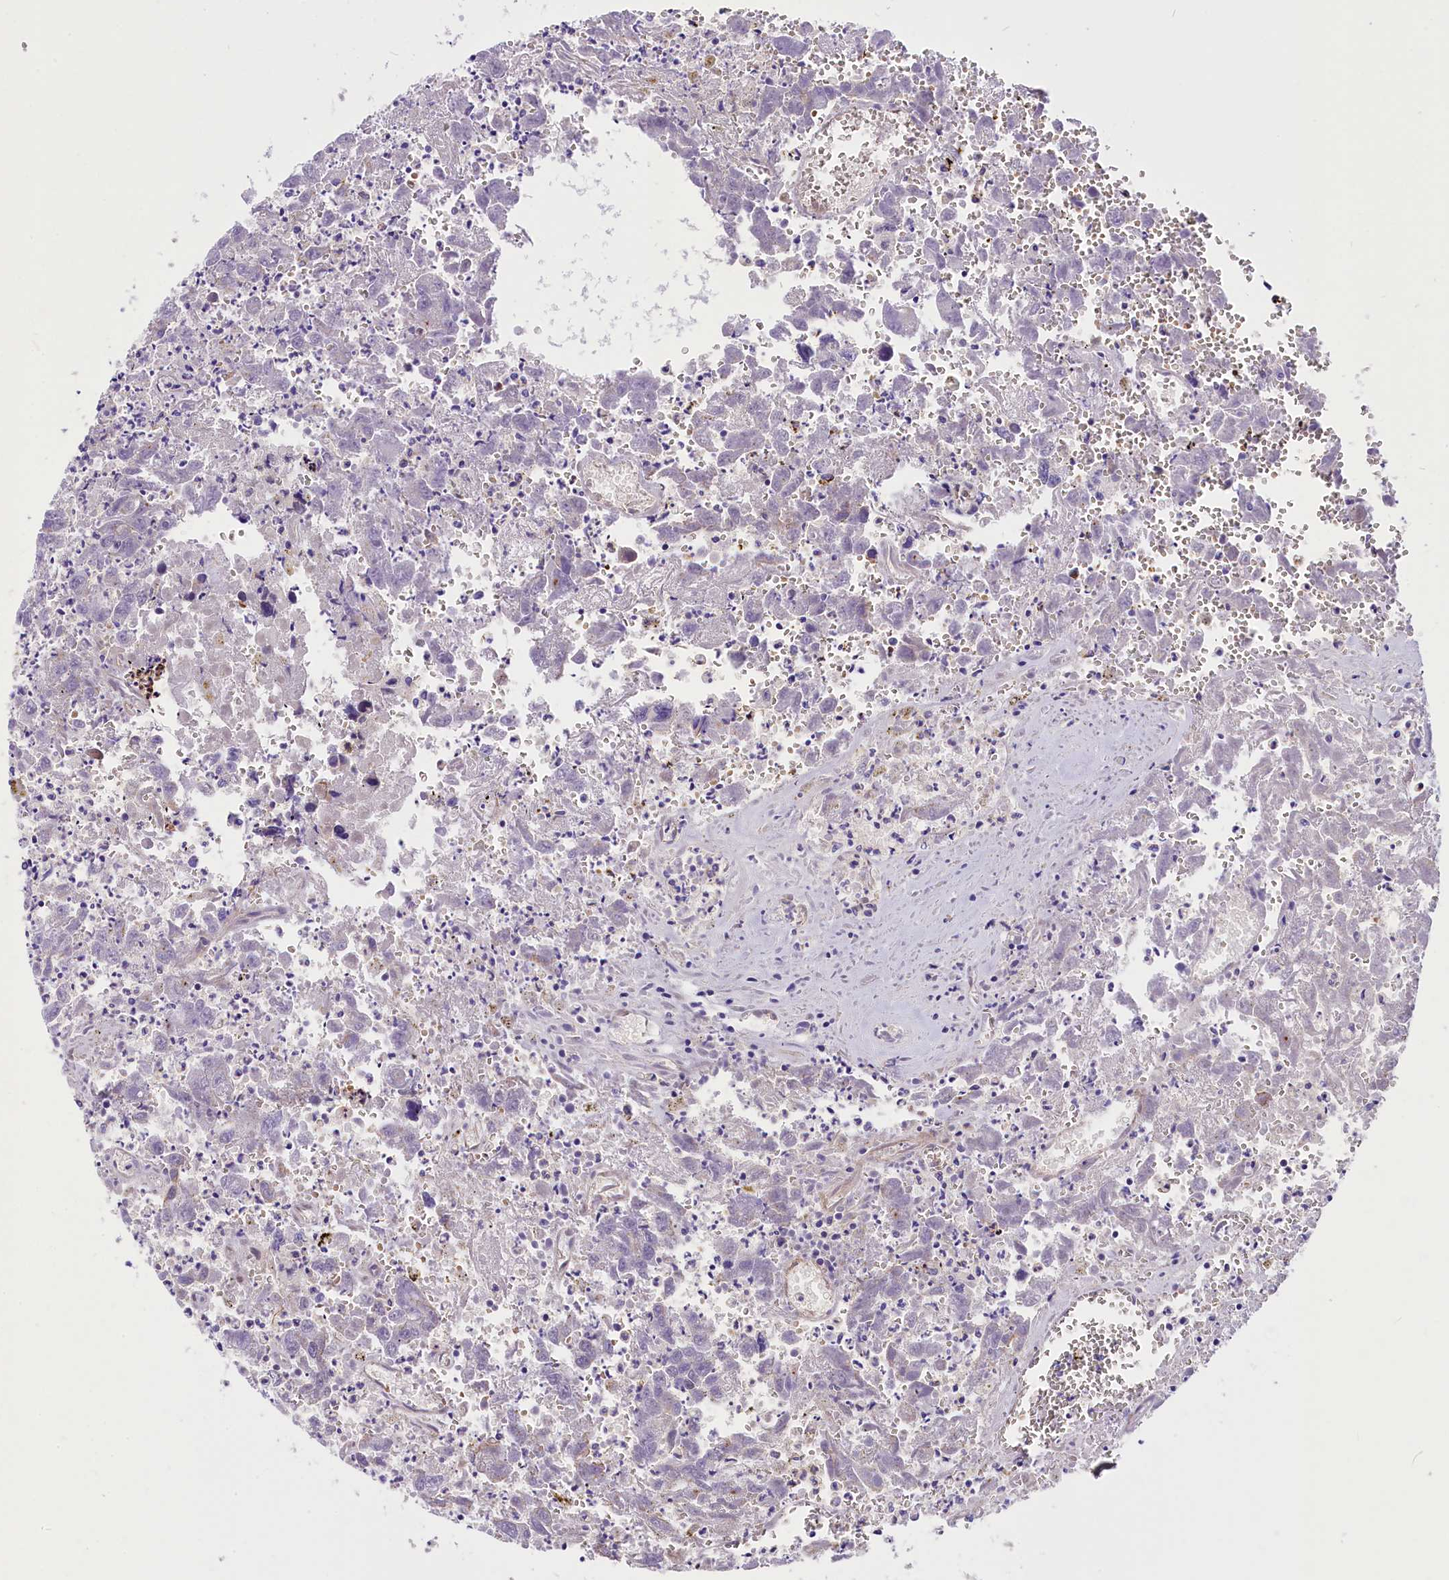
{"staining": {"intensity": "negative", "quantity": "none", "location": "none"}, "tissue": "testis cancer", "cell_type": "Tumor cells", "image_type": "cancer", "snomed": [{"axis": "morphology", "description": "Carcinoma, Embryonal, NOS"}, {"axis": "topography", "description": "Testis"}], "caption": "Immunohistochemistry micrograph of neoplastic tissue: human testis cancer stained with DAB (3,3'-diaminobenzidine) displays no significant protein staining in tumor cells. The staining is performed using DAB (3,3'-diaminobenzidine) brown chromogen with nuclei counter-stained in using hematoxylin.", "gene": "MED20", "patient": {"sex": "male", "age": 31}}